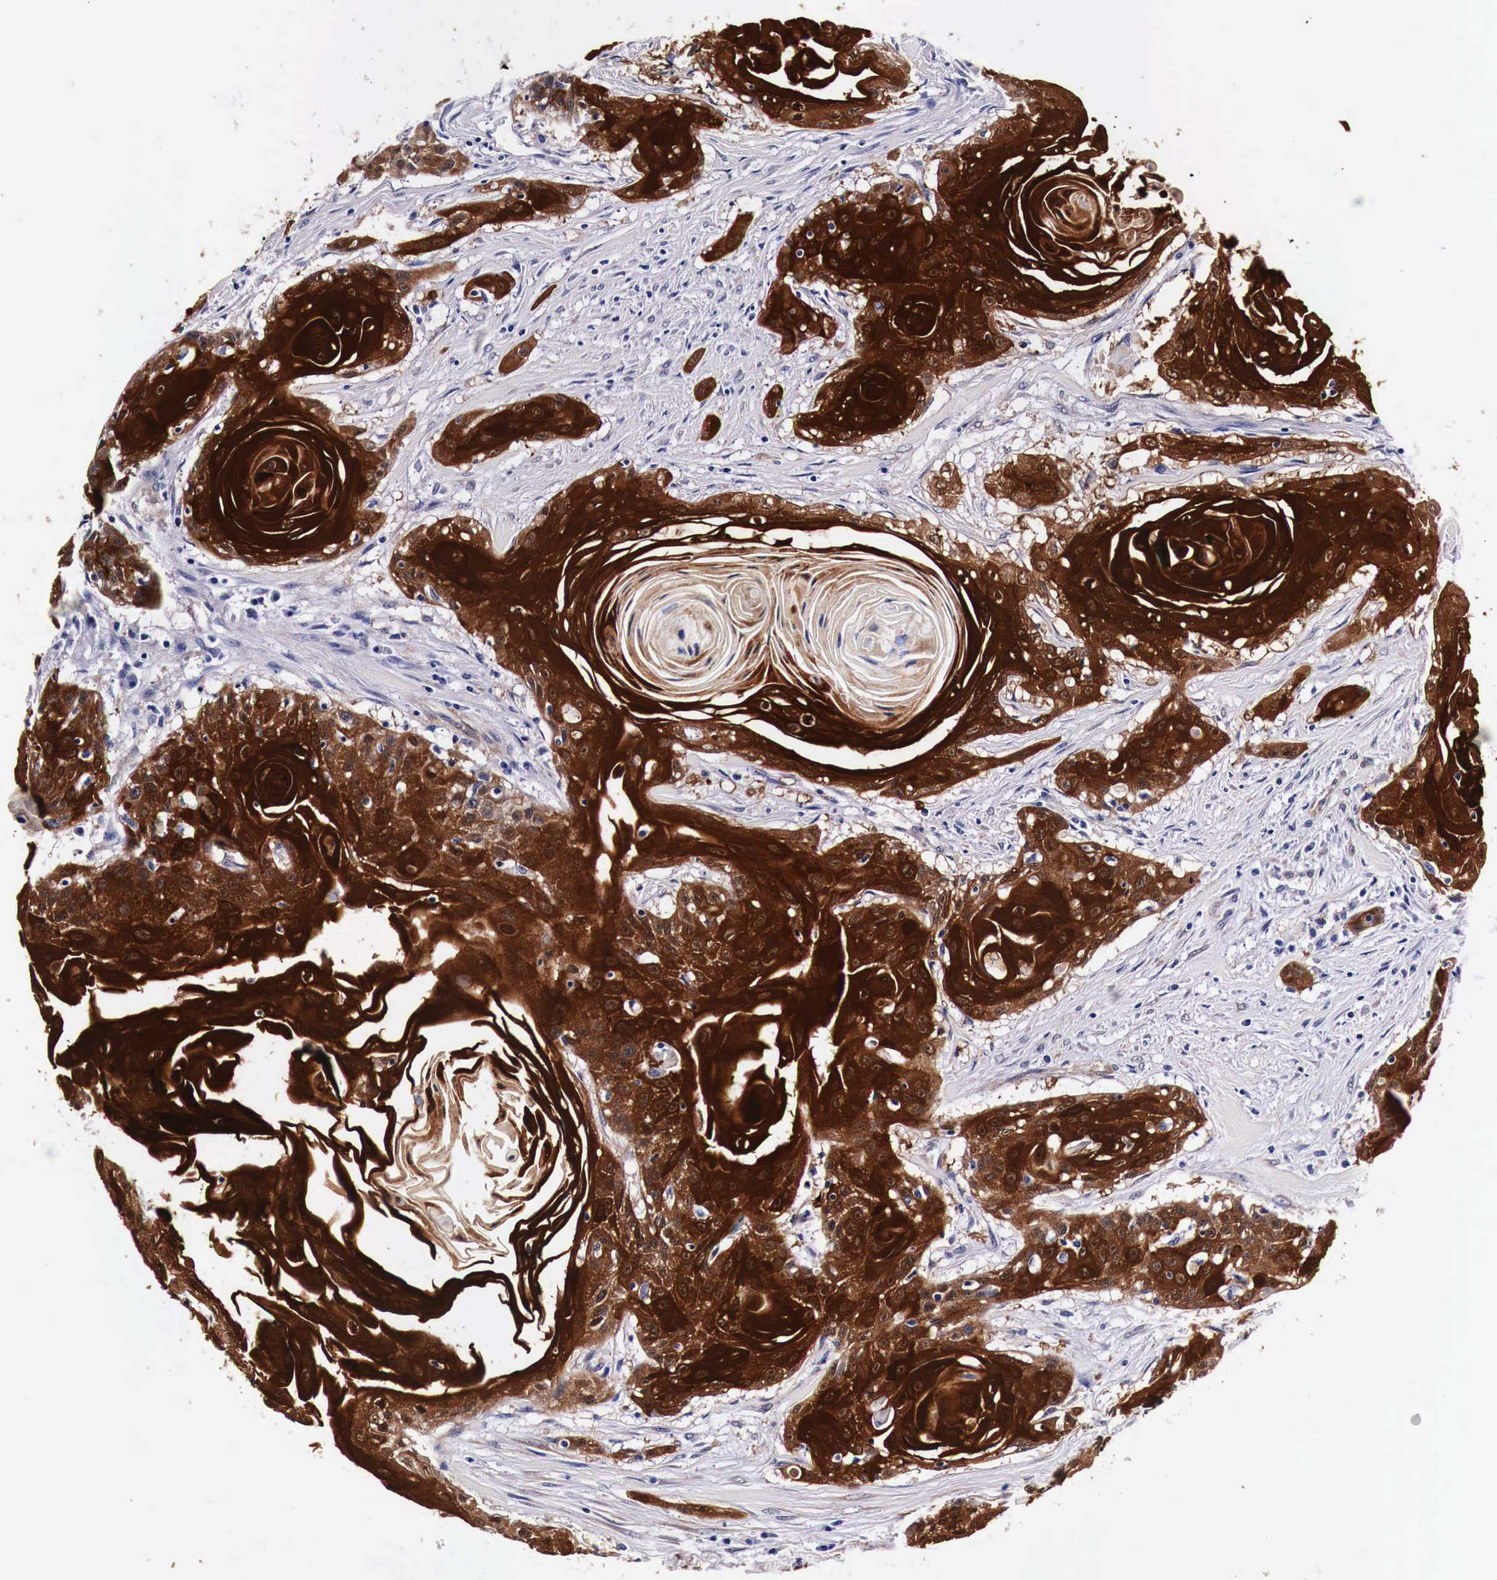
{"staining": {"intensity": "strong", "quantity": ">75%", "location": "cytoplasmic/membranous"}, "tissue": "head and neck cancer", "cell_type": "Tumor cells", "image_type": "cancer", "snomed": [{"axis": "morphology", "description": "Squamous cell carcinoma, NOS"}, {"axis": "morphology", "description": "Squamous cell carcinoma, metastatic, NOS"}, {"axis": "topography", "description": "Lymph node"}, {"axis": "topography", "description": "Salivary gland"}, {"axis": "topography", "description": "Head-Neck"}], "caption": "High-power microscopy captured an IHC micrograph of head and neck cancer, revealing strong cytoplasmic/membranous staining in about >75% of tumor cells.", "gene": "HSPB1", "patient": {"sex": "female", "age": 74}}